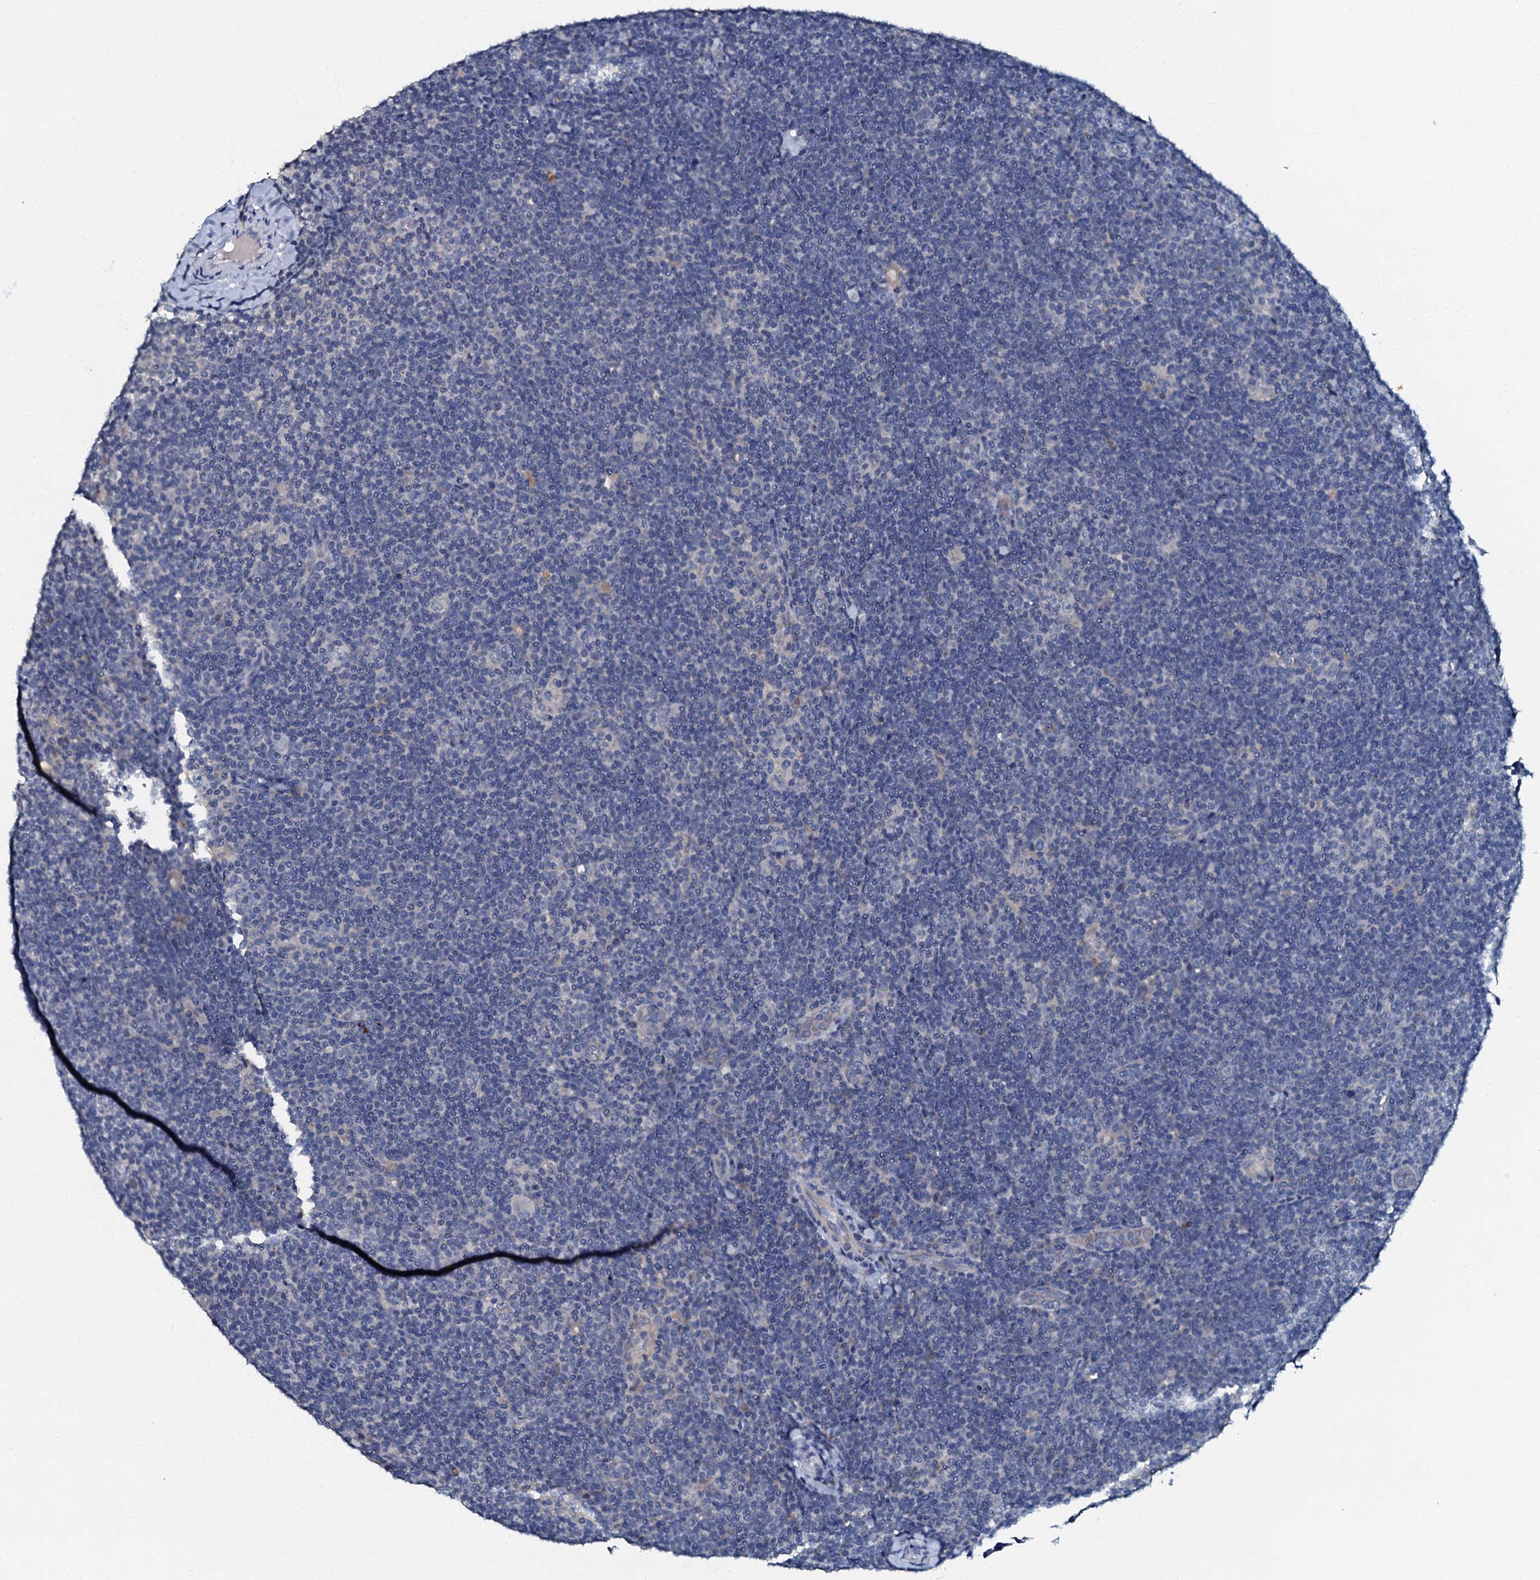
{"staining": {"intensity": "negative", "quantity": "none", "location": "none"}, "tissue": "lymphoma", "cell_type": "Tumor cells", "image_type": "cancer", "snomed": [{"axis": "morphology", "description": "Hodgkin's disease, NOS"}, {"axis": "topography", "description": "Lymph node"}], "caption": "Human Hodgkin's disease stained for a protein using immunohistochemistry (IHC) shows no positivity in tumor cells.", "gene": "OLAH", "patient": {"sex": "female", "age": 57}}